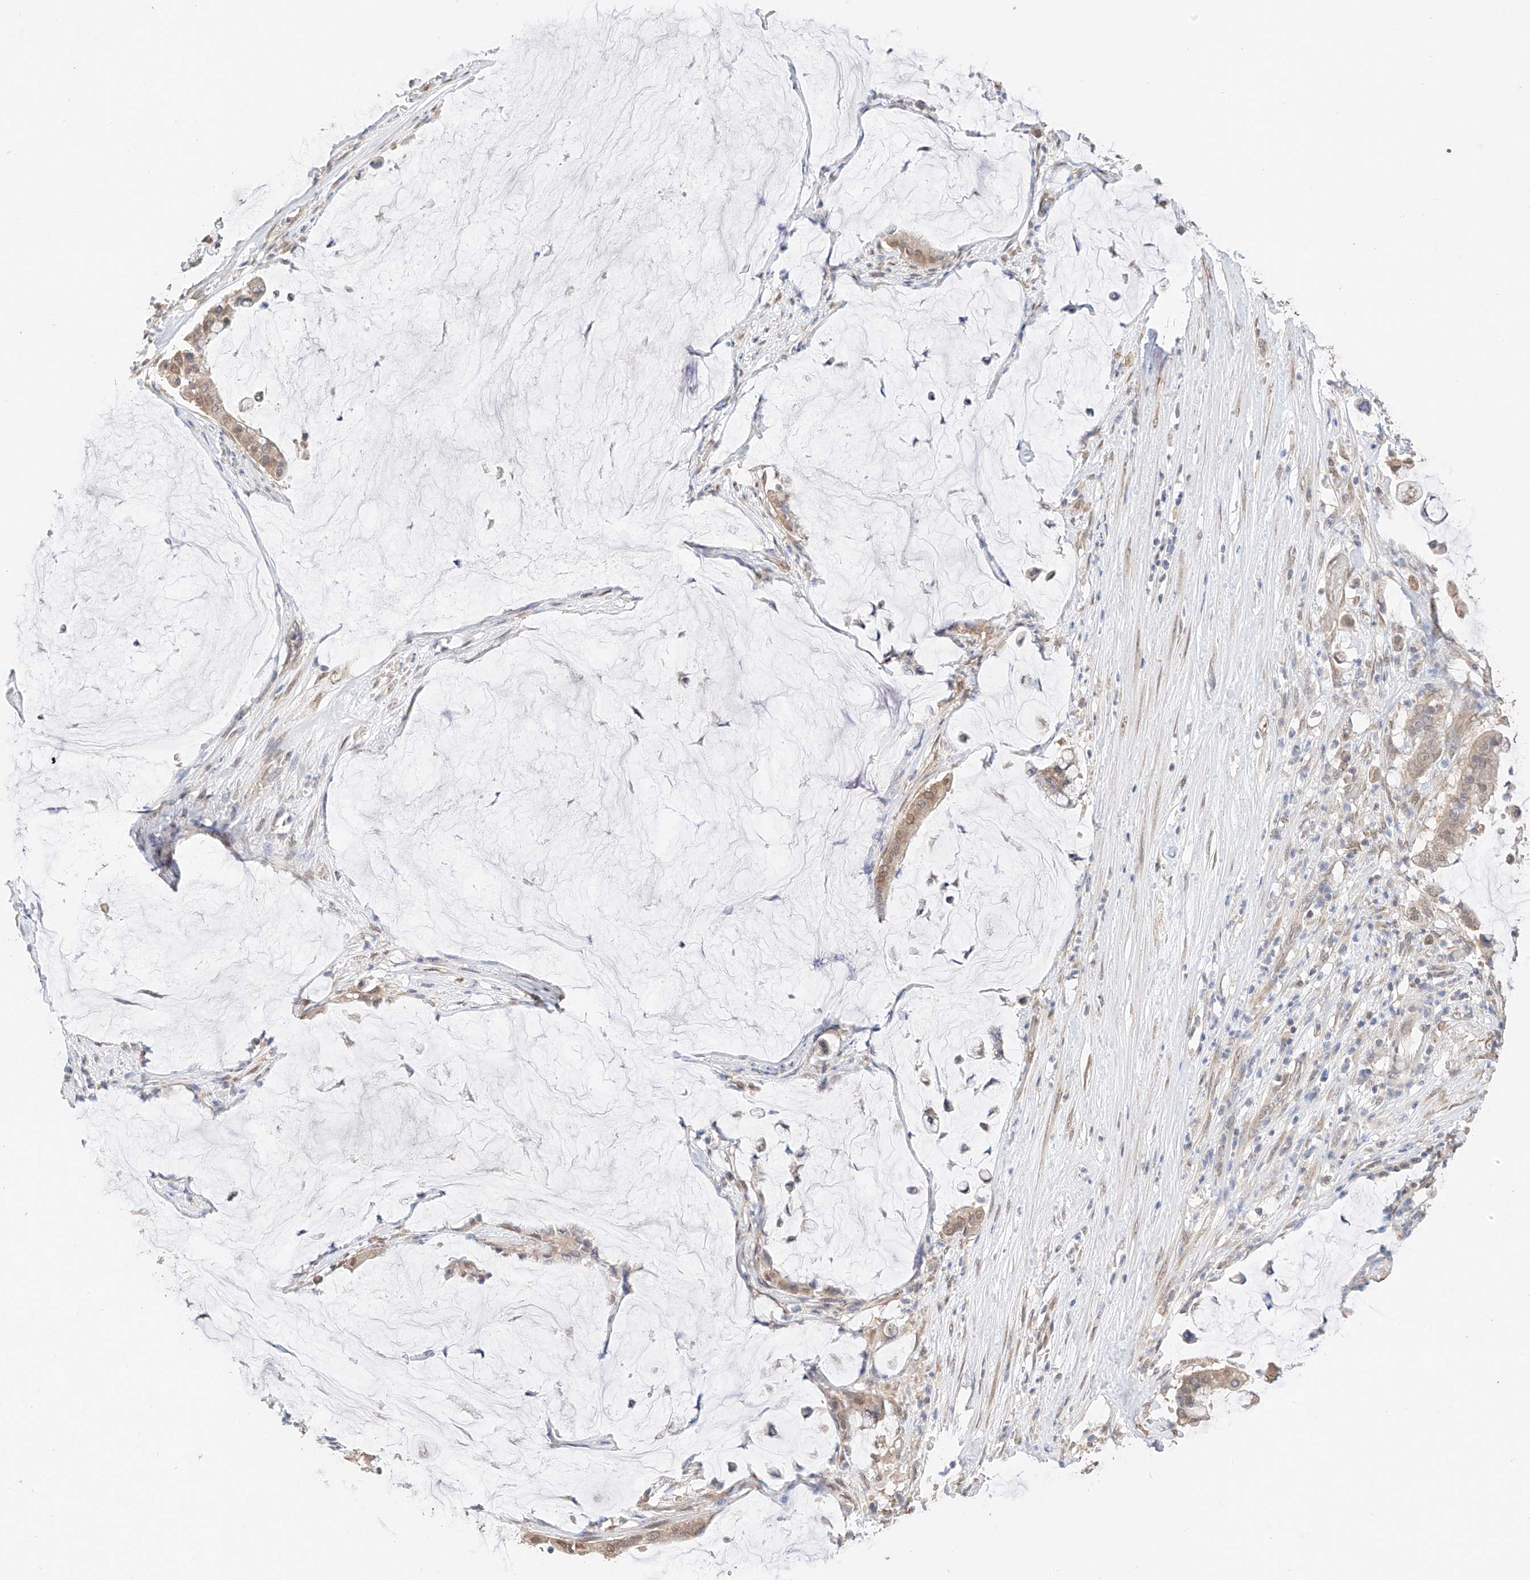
{"staining": {"intensity": "weak", "quantity": ">75%", "location": "cytoplasmic/membranous,nuclear"}, "tissue": "pancreatic cancer", "cell_type": "Tumor cells", "image_type": "cancer", "snomed": [{"axis": "morphology", "description": "Adenocarcinoma, NOS"}, {"axis": "topography", "description": "Pancreas"}], "caption": "Tumor cells reveal low levels of weak cytoplasmic/membranous and nuclear staining in about >75% of cells in pancreatic adenocarcinoma.", "gene": "IL22RA2", "patient": {"sex": "male", "age": 41}}